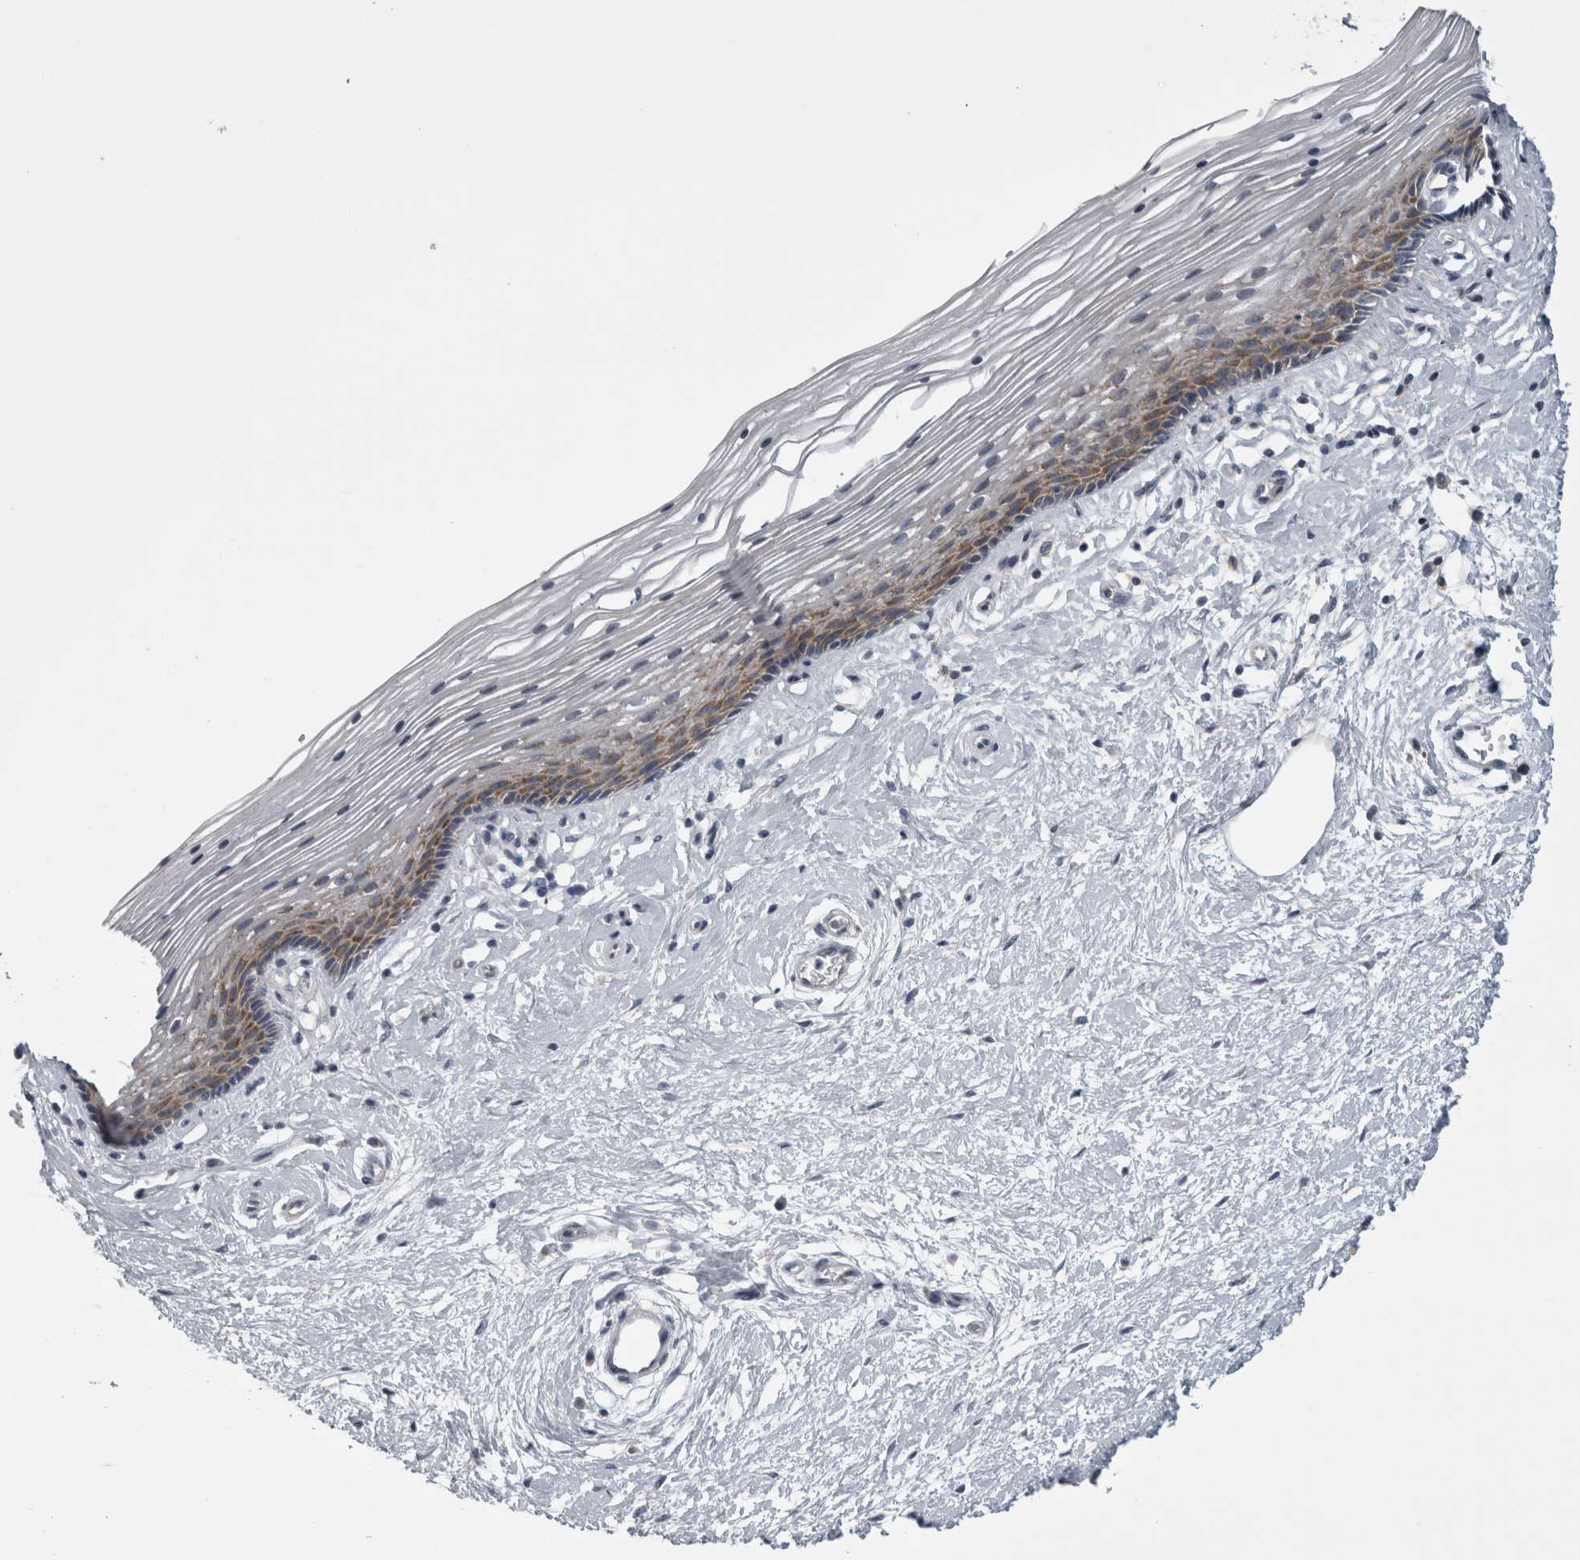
{"staining": {"intensity": "moderate", "quantity": ">75%", "location": "cytoplasmic/membranous"}, "tissue": "vagina", "cell_type": "Squamous epithelial cells", "image_type": "normal", "snomed": [{"axis": "morphology", "description": "Normal tissue, NOS"}, {"axis": "topography", "description": "Vagina"}], "caption": "Immunohistochemistry of benign human vagina reveals medium levels of moderate cytoplasmic/membranous expression in approximately >75% of squamous epithelial cells.", "gene": "PRRC2C", "patient": {"sex": "female", "age": 46}}